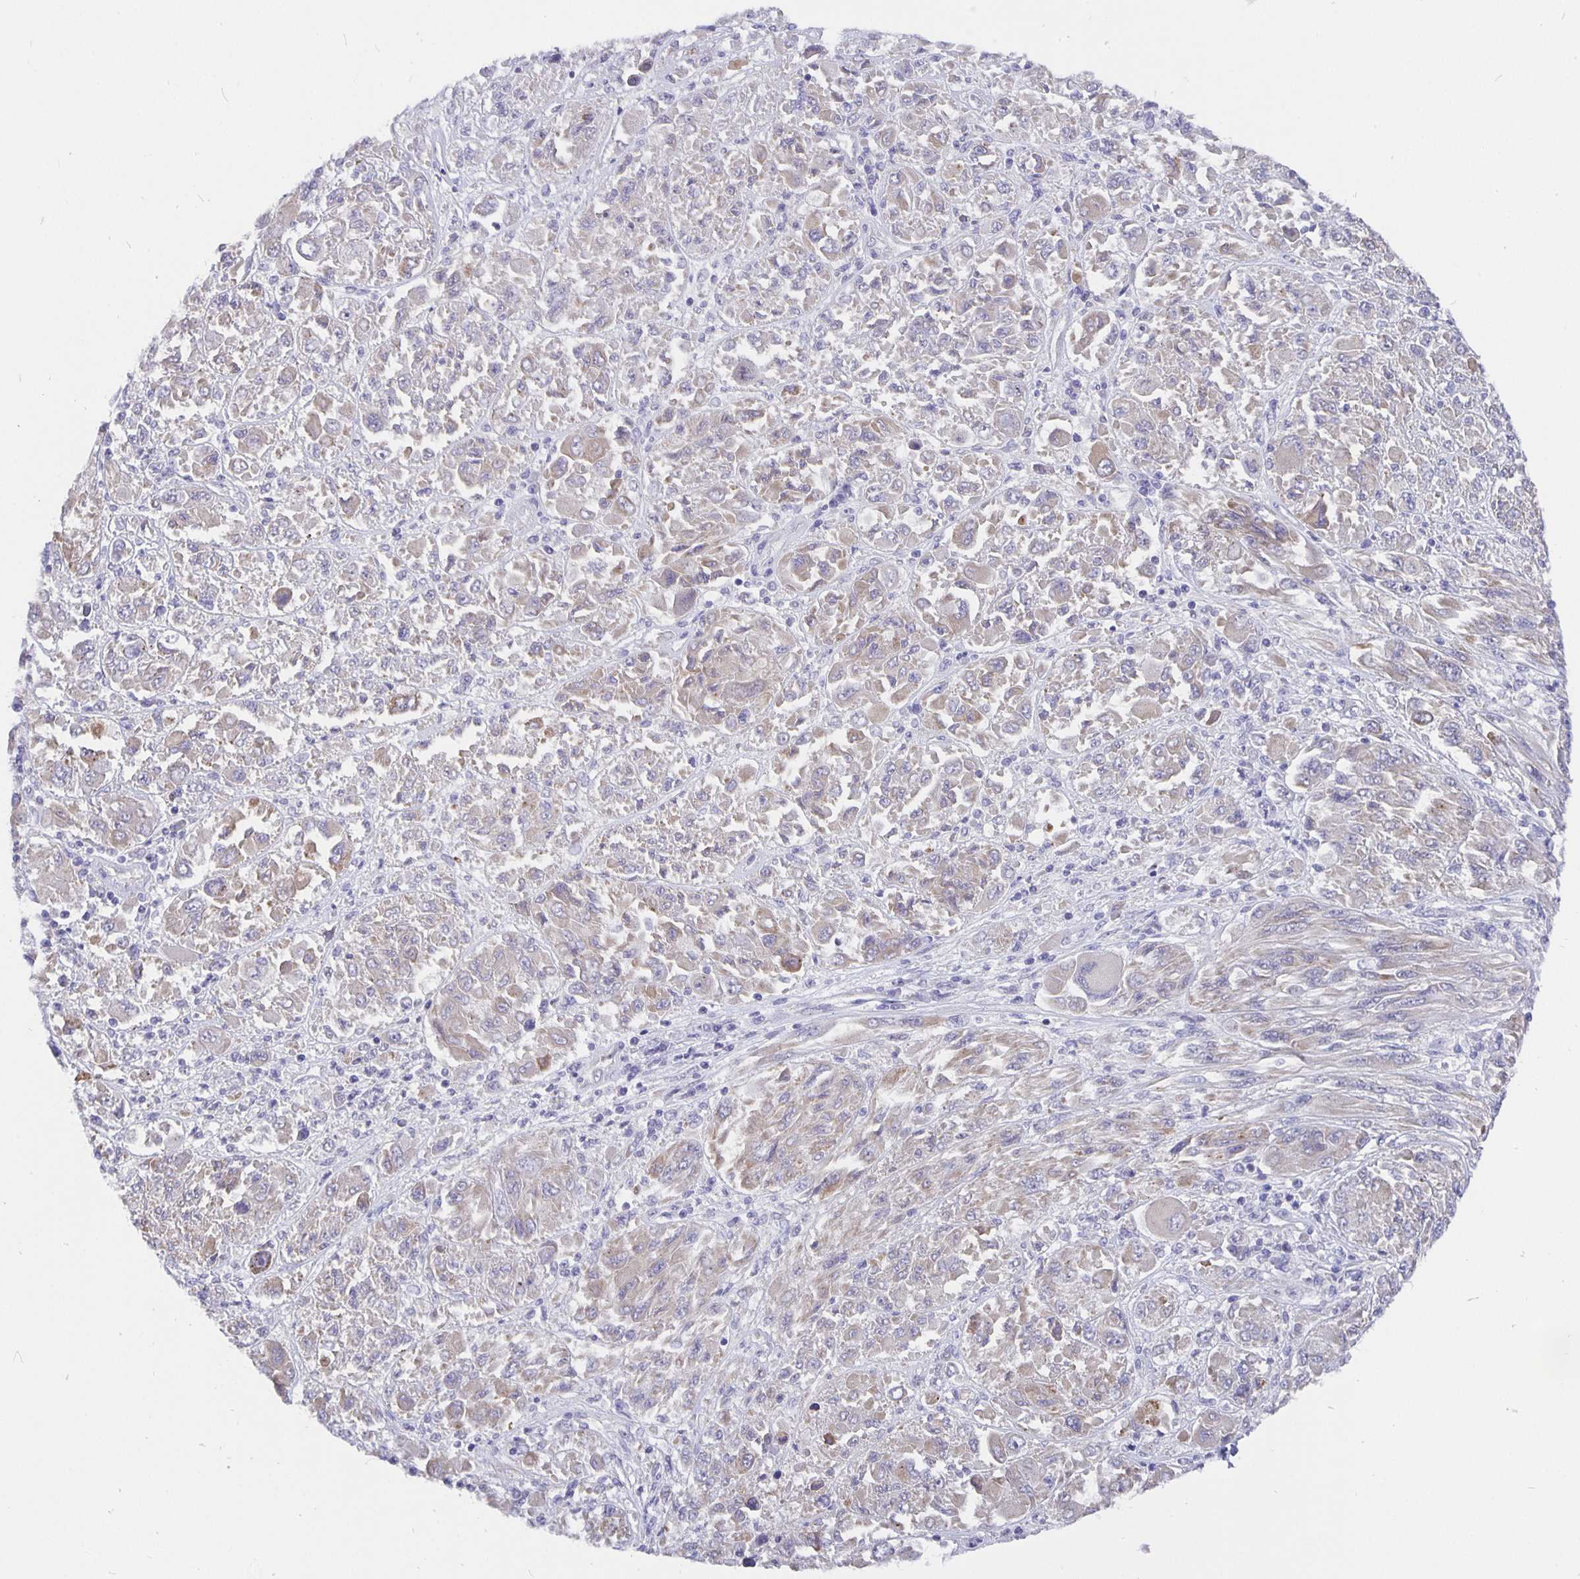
{"staining": {"intensity": "weak", "quantity": "25%-75%", "location": "cytoplasmic/membranous"}, "tissue": "melanoma", "cell_type": "Tumor cells", "image_type": "cancer", "snomed": [{"axis": "morphology", "description": "Malignant melanoma, NOS"}, {"axis": "topography", "description": "Skin"}], "caption": "IHC of human malignant melanoma displays low levels of weak cytoplasmic/membranous expression in about 25%-75% of tumor cells.", "gene": "CFAP74", "patient": {"sex": "female", "age": 91}}